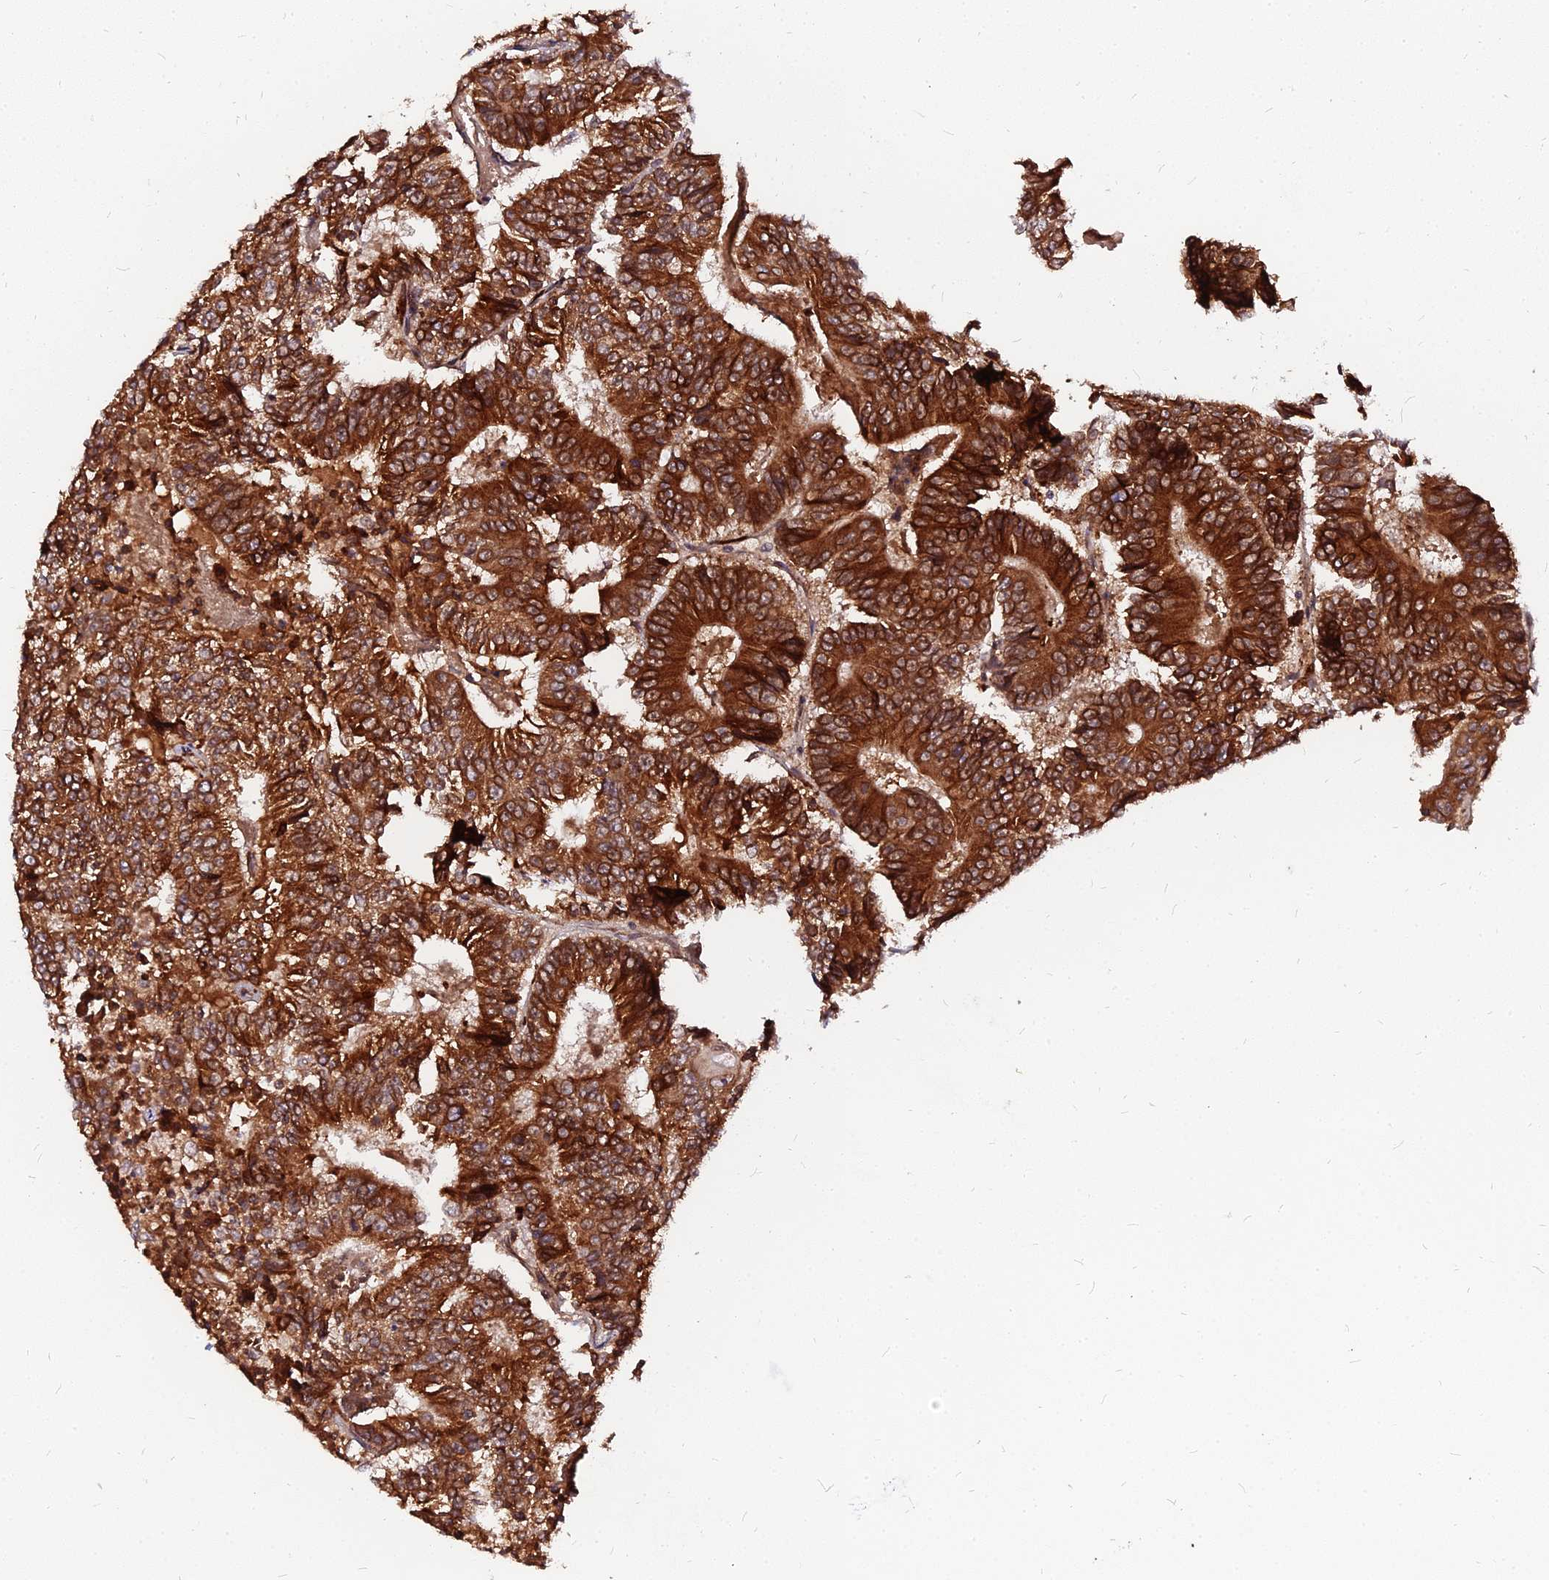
{"staining": {"intensity": "strong", "quantity": ">75%", "location": "cytoplasmic/membranous"}, "tissue": "colorectal cancer", "cell_type": "Tumor cells", "image_type": "cancer", "snomed": [{"axis": "morphology", "description": "Adenocarcinoma, NOS"}, {"axis": "topography", "description": "Colon"}], "caption": "Brown immunohistochemical staining in adenocarcinoma (colorectal) shows strong cytoplasmic/membranous staining in about >75% of tumor cells. (Stains: DAB (3,3'-diaminobenzidine) in brown, nuclei in blue, Microscopy: brightfield microscopy at high magnification).", "gene": "PDE4D", "patient": {"sex": "male", "age": 83}}